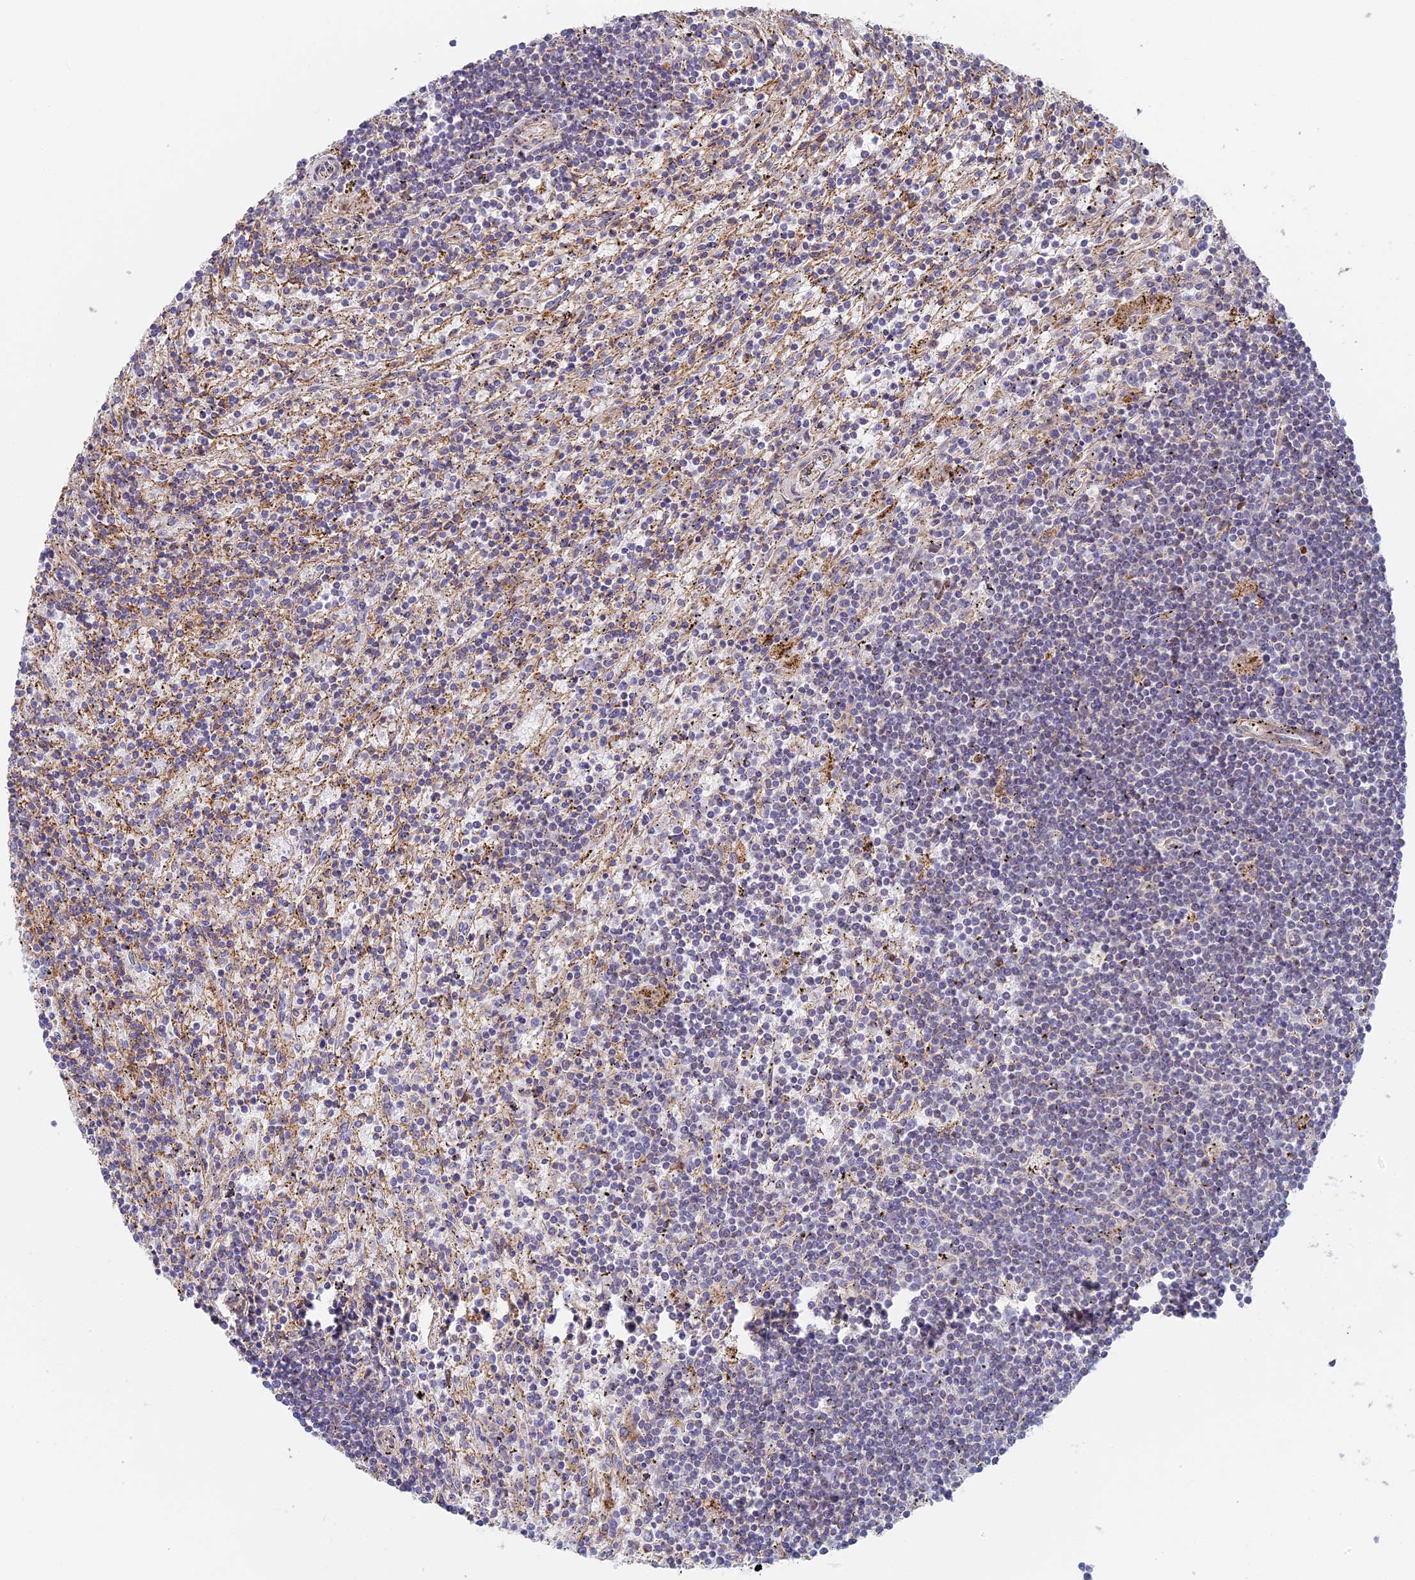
{"staining": {"intensity": "negative", "quantity": "none", "location": "none"}, "tissue": "lymphoma", "cell_type": "Tumor cells", "image_type": "cancer", "snomed": [{"axis": "morphology", "description": "Malignant lymphoma, non-Hodgkin's type, Low grade"}, {"axis": "topography", "description": "Spleen"}], "caption": "The immunohistochemistry (IHC) histopathology image has no significant staining in tumor cells of malignant lymphoma, non-Hodgkin's type (low-grade) tissue.", "gene": "DDA1", "patient": {"sex": "male", "age": 76}}